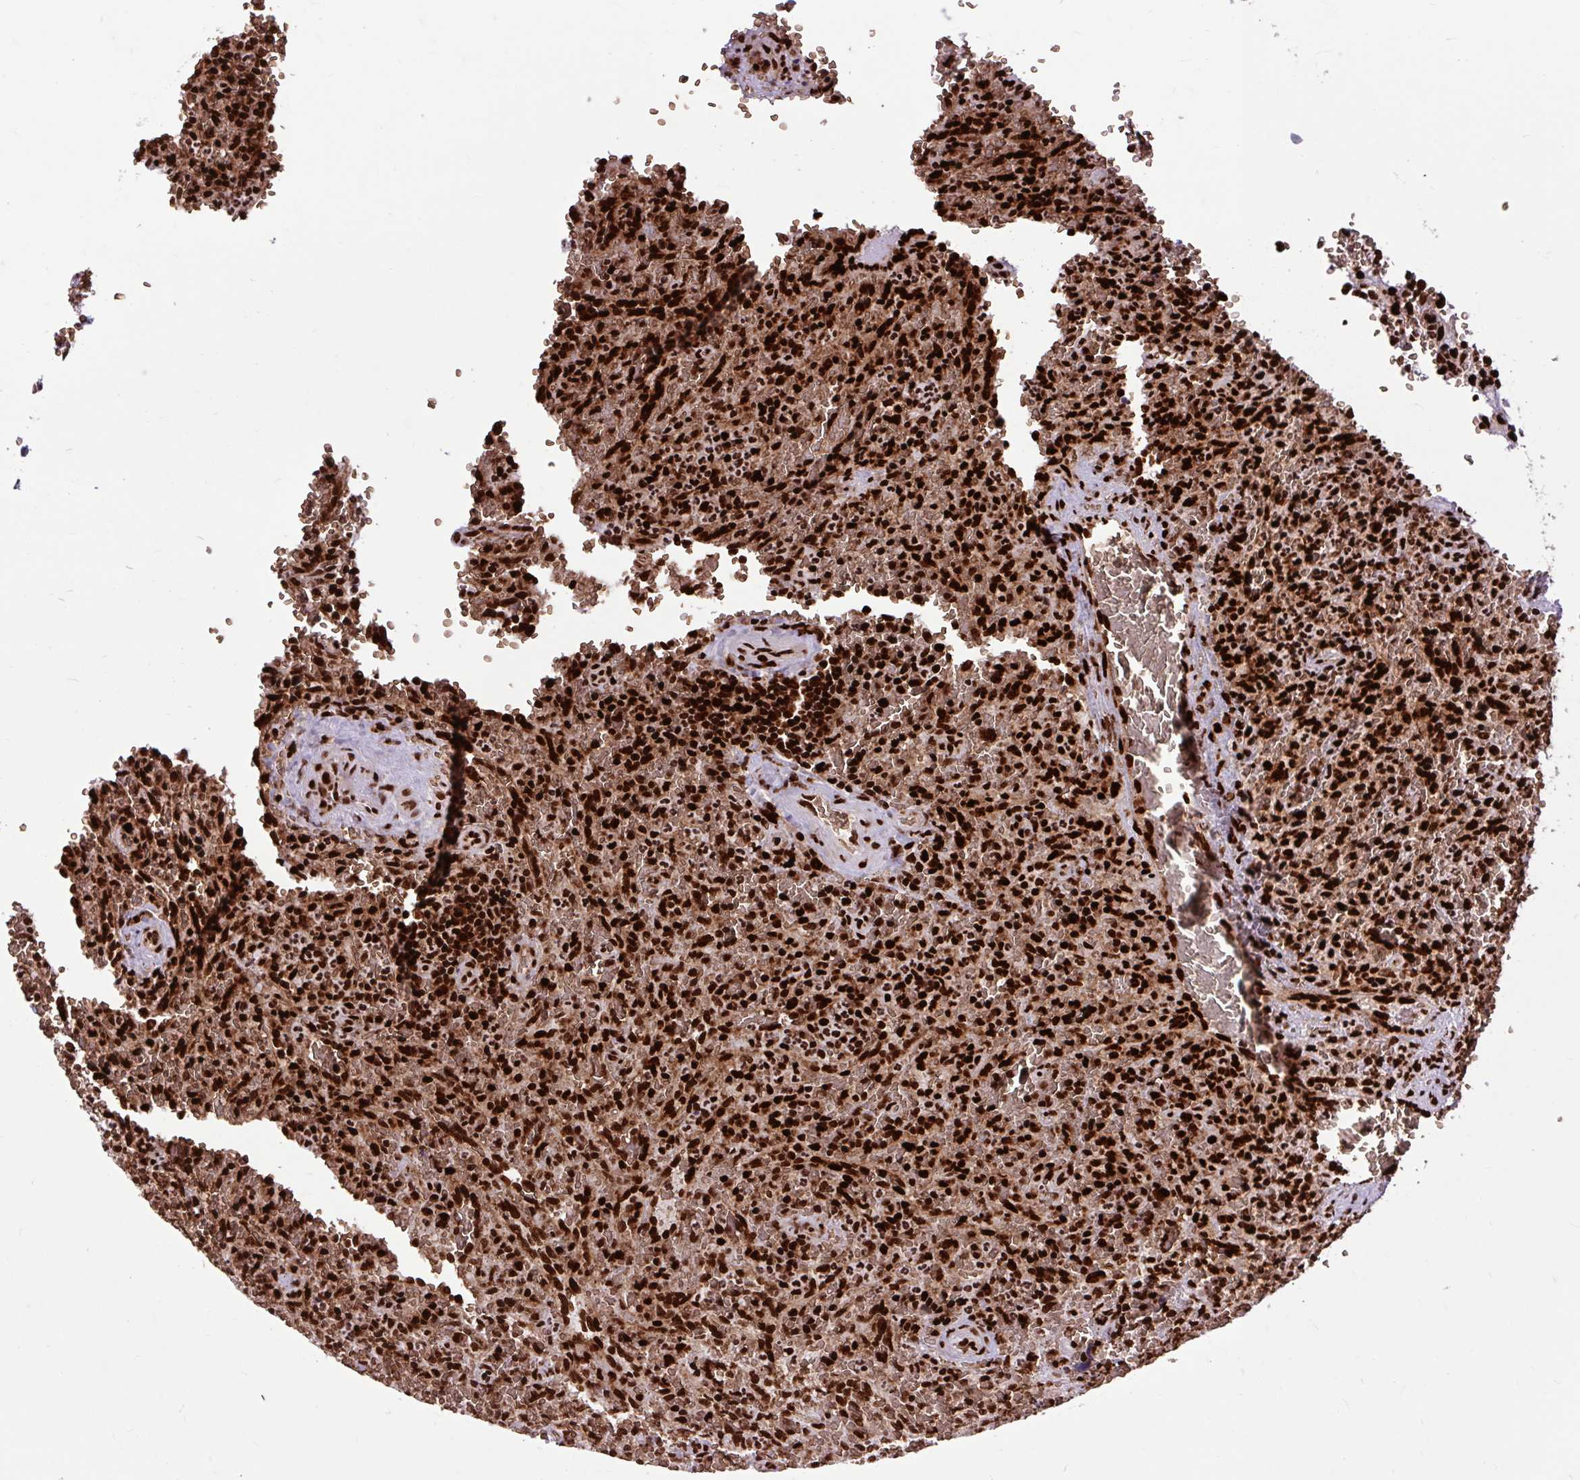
{"staining": {"intensity": "strong", "quantity": ">75%", "location": "nuclear"}, "tissue": "lymphoma", "cell_type": "Tumor cells", "image_type": "cancer", "snomed": [{"axis": "morphology", "description": "Malignant lymphoma, non-Hodgkin's type, Low grade"}, {"axis": "topography", "description": "Spleen"}], "caption": "Low-grade malignant lymphoma, non-Hodgkin's type tissue reveals strong nuclear expression in approximately >75% of tumor cells, visualized by immunohistochemistry.", "gene": "FUS", "patient": {"sex": "female", "age": 64}}